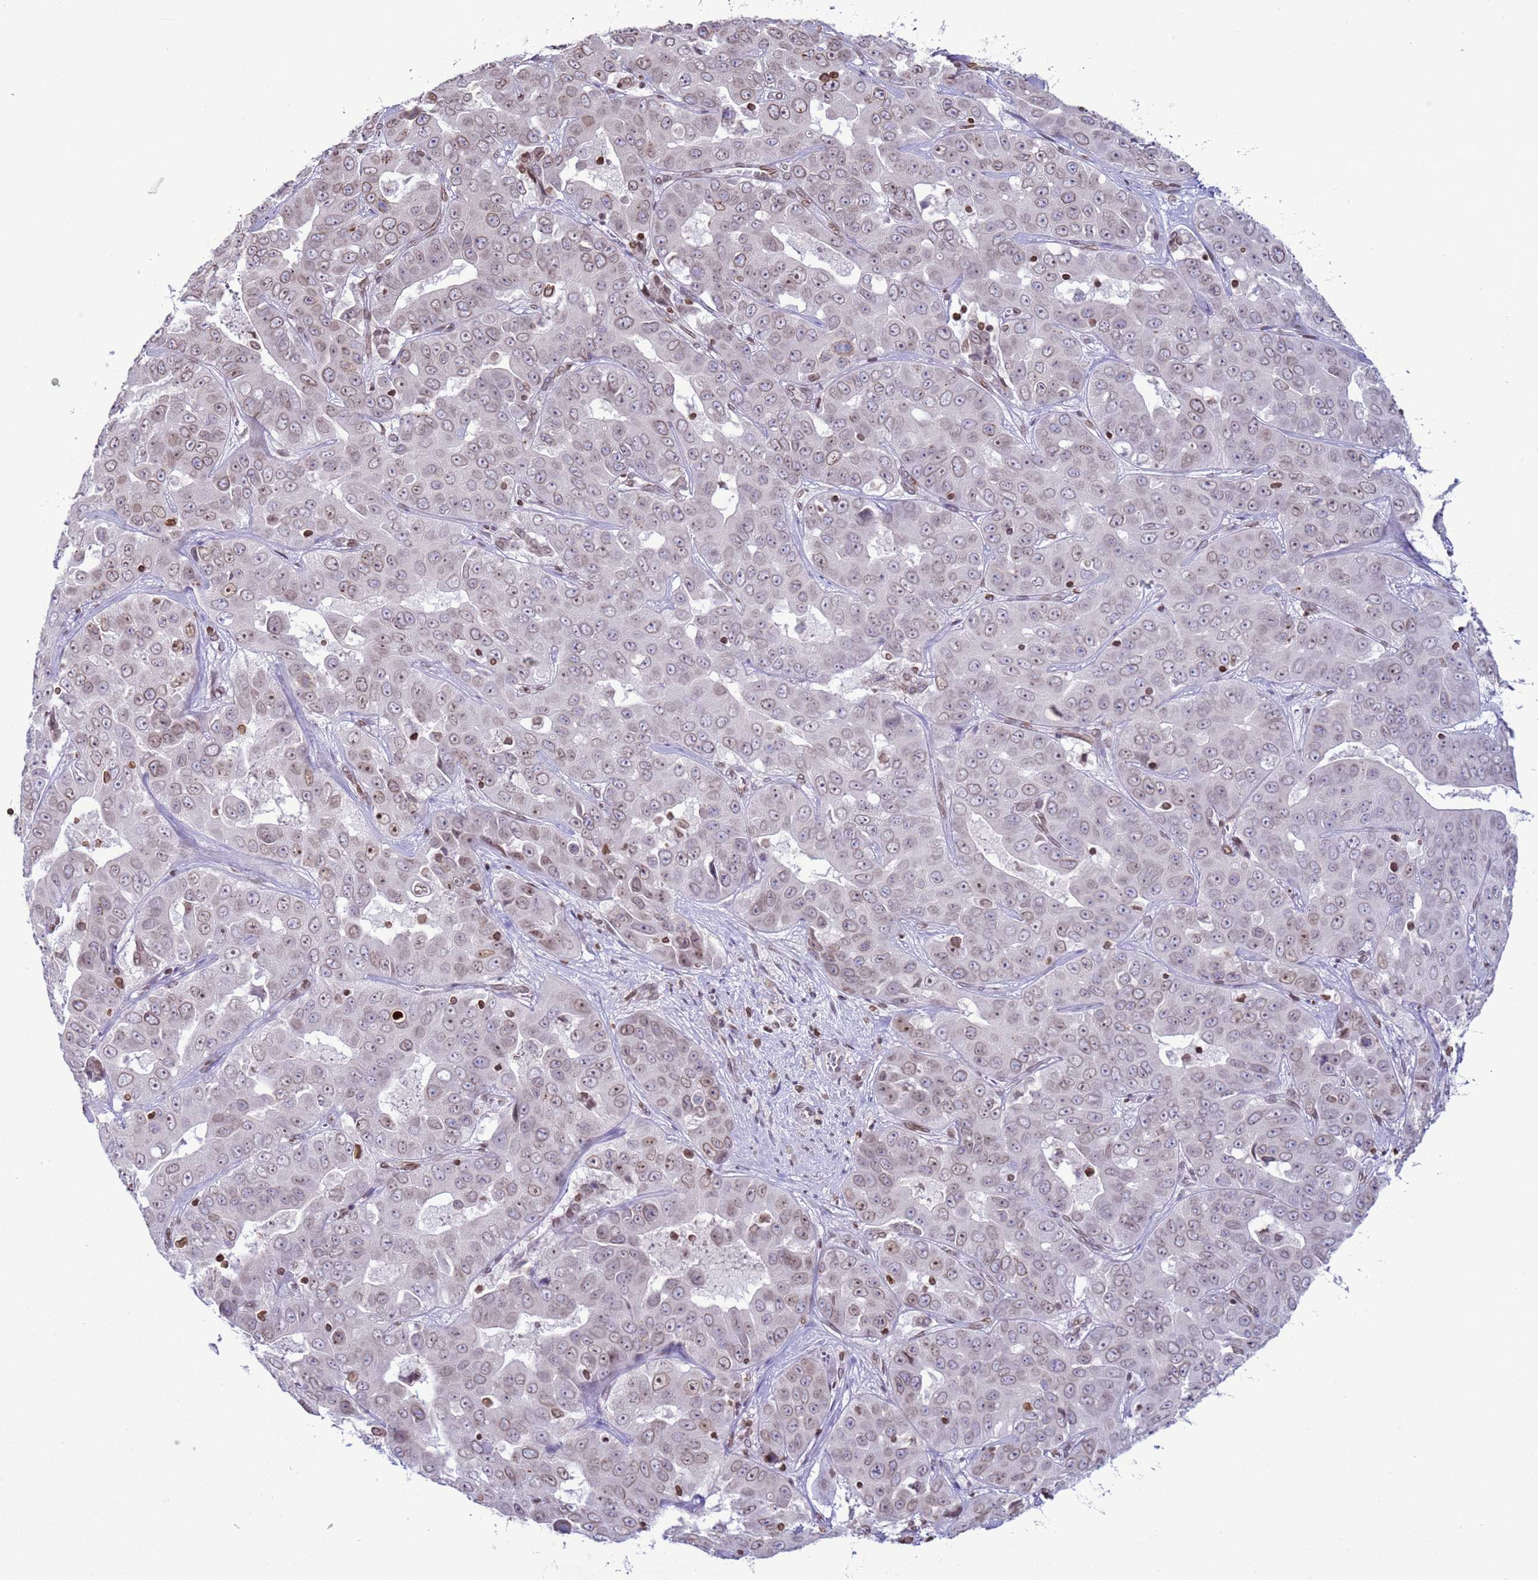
{"staining": {"intensity": "weak", "quantity": ">75%", "location": "cytoplasmic/membranous,nuclear"}, "tissue": "liver cancer", "cell_type": "Tumor cells", "image_type": "cancer", "snomed": [{"axis": "morphology", "description": "Cholangiocarcinoma"}, {"axis": "topography", "description": "Liver"}], "caption": "Tumor cells reveal low levels of weak cytoplasmic/membranous and nuclear positivity in about >75% of cells in cholangiocarcinoma (liver).", "gene": "DHX37", "patient": {"sex": "female", "age": 52}}